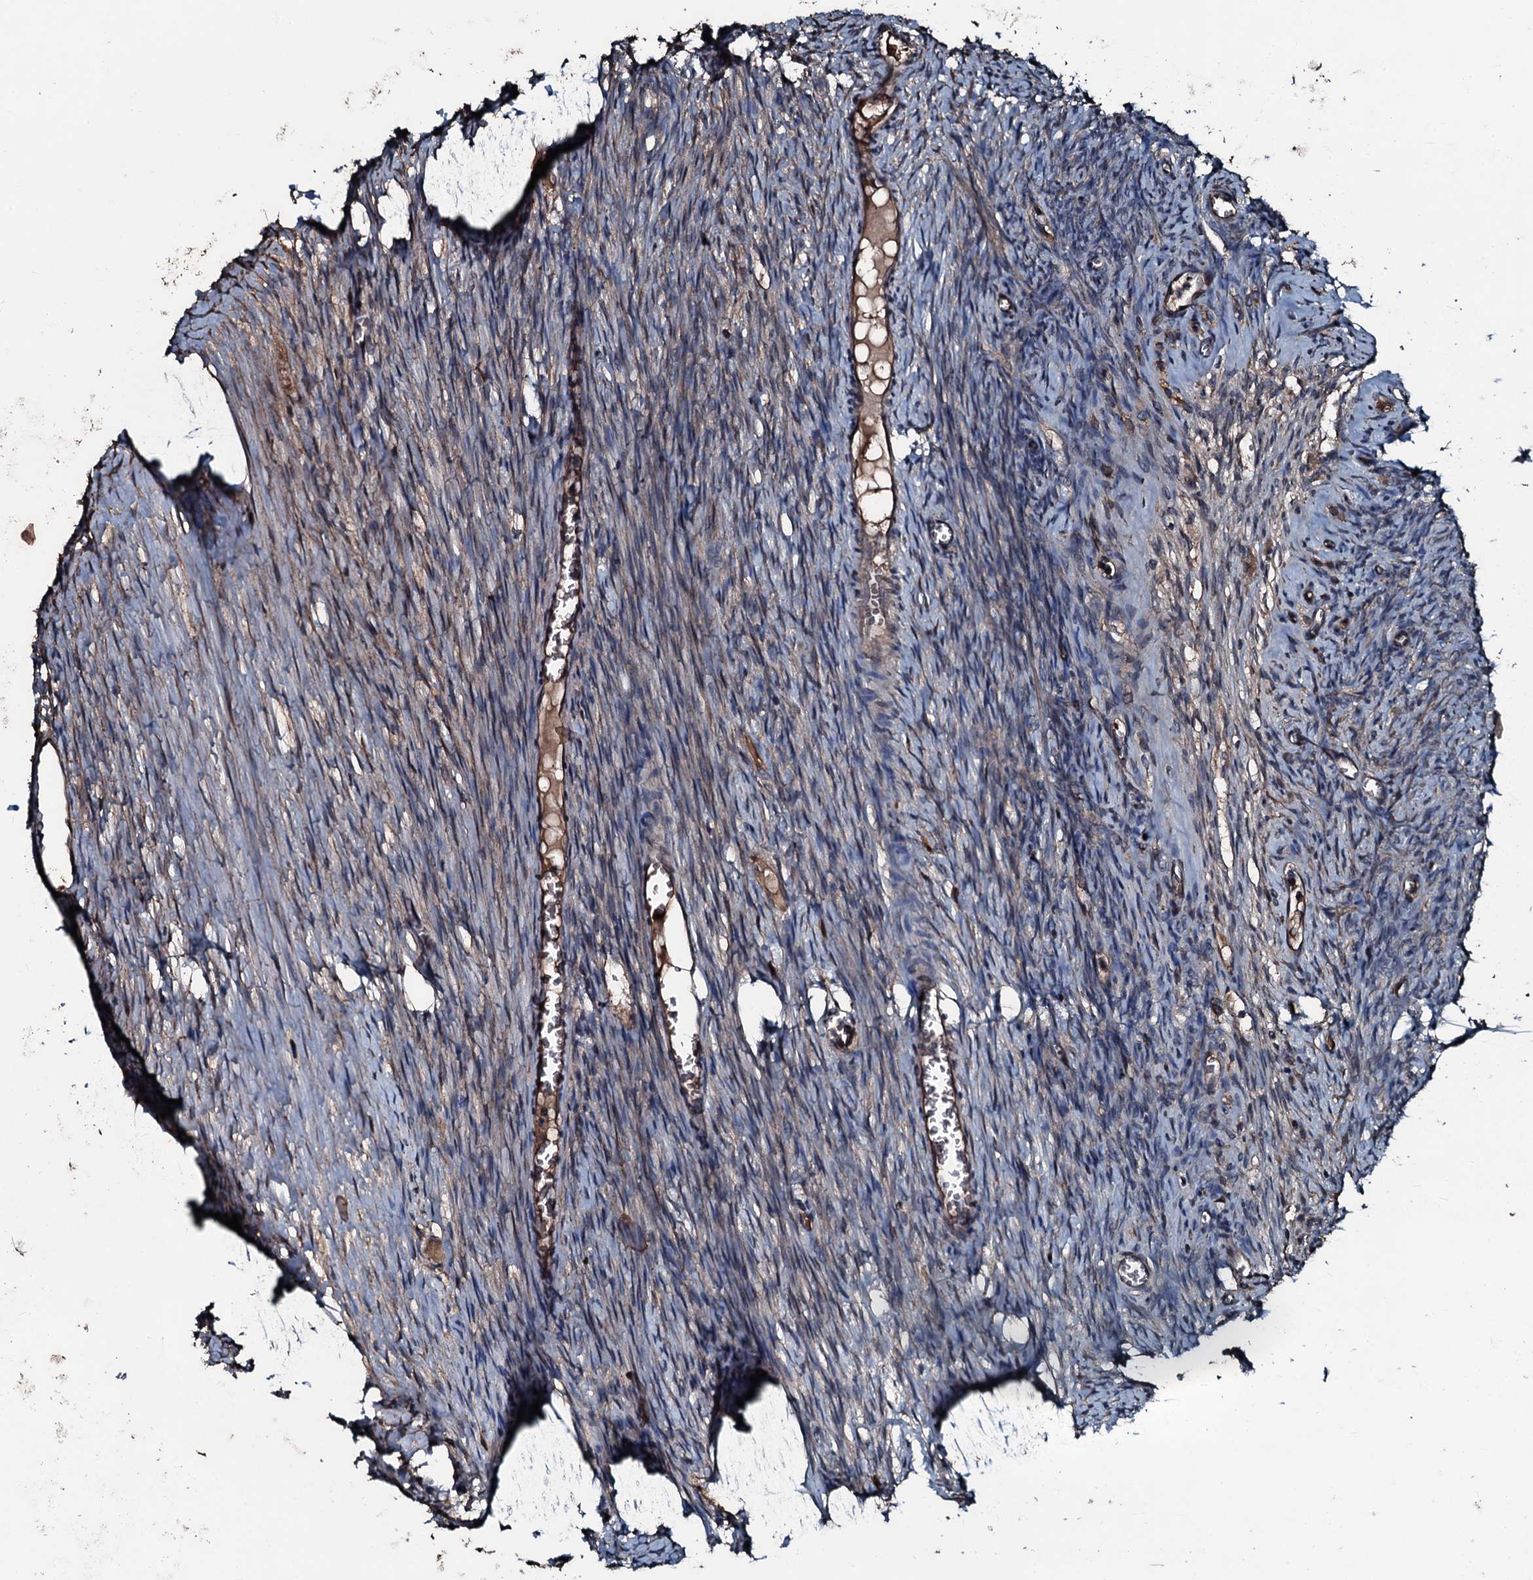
{"staining": {"intensity": "moderate", "quantity": ">75%", "location": "cytoplasmic/membranous"}, "tissue": "ovary", "cell_type": "Follicle cells", "image_type": "normal", "snomed": [{"axis": "morphology", "description": "Normal tissue, NOS"}, {"axis": "topography", "description": "Ovary"}], "caption": "Follicle cells display moderate cytoplasmic/membranous expression in about >75% of cells in benign ovary. (DAB = brown stain, brightfield microscopy at high magnification).", "gene": "AARS1", "patient": {"sex": "female", "age": 44}}